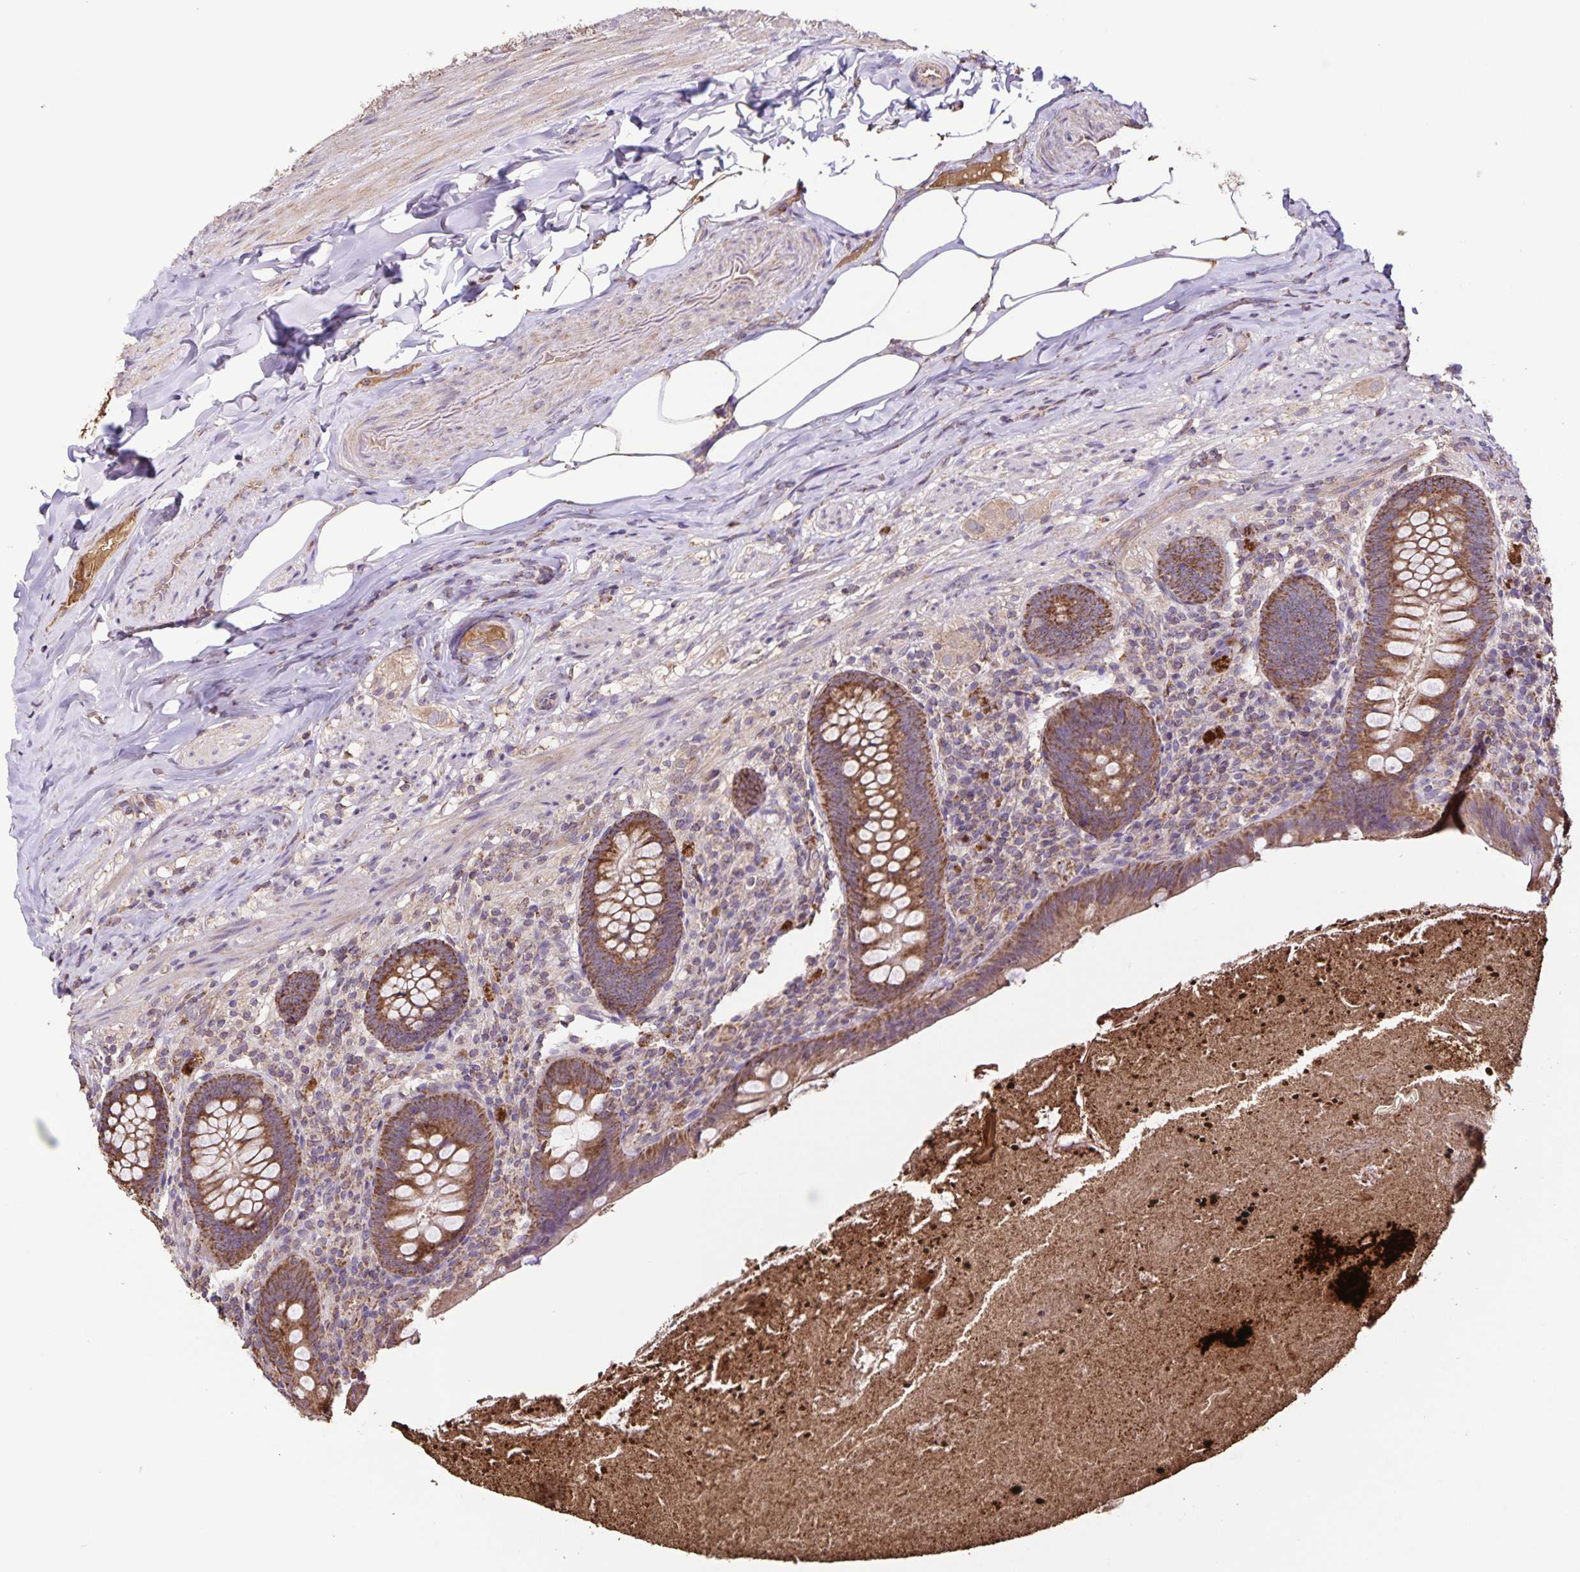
{"staining": {"intensity": "strong", "quantity": ">75%", "location": "cytoplasmic/membranous"}, "tissue": "appendix", "cell_type": "Glandular cells", "image_type": "normal", "snomed": [{"axis": "morphology", "description": "Normal tissue, NOS"}, {"axis": "topography", "description": "Appendix"}], "caption": "Immunohistochemistry photomicrograph of unremarkable appendix: appendix stained using IHC displays high levels of strong protein expression localized specifically in the cytoplasmic/membranous of glandular cells, appearing as a cytoplasmic/membranous brown color.", "gene": "MAN1A1", "patient": {"sex": "male", "age": 47}}